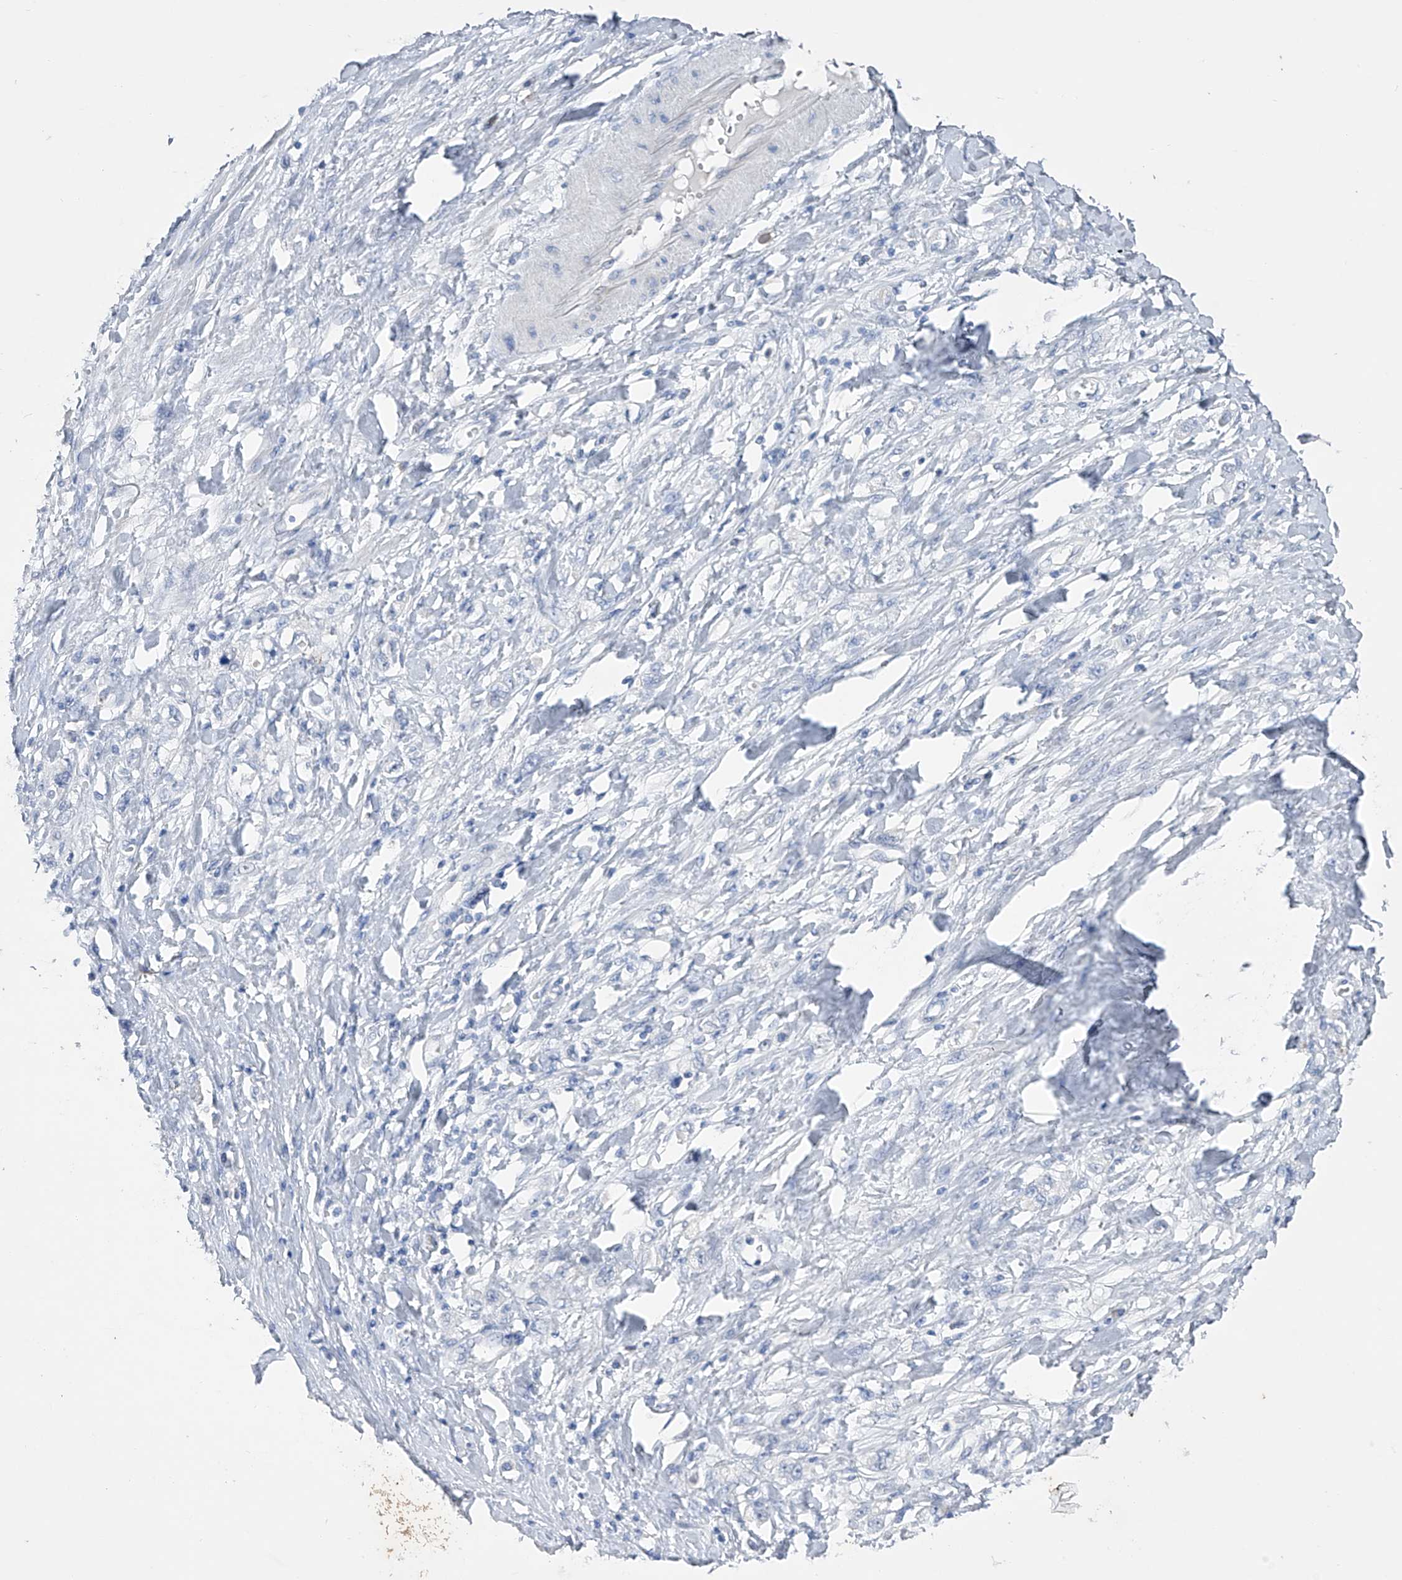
{"staining": {"intensity": "negative", "quantity": "none", "location": "none"}, "tissue": "stomach cancer", "cell_type": "Tumor cells", "image_type": "cancer", "snomed": [{"axis": "morphology", "description": "Adenocarcinoma, NOS"}, {"axis": "topography", "description": "Stomach"}], "caption": "Immunohistochemistry micrograph of stomach cancer (adenocarcinoma) stained for a protein (brown), which shows no expression in tumor cells.", "gene": "ADRA1A", "patient": {"sex": "female", "age": 76}}